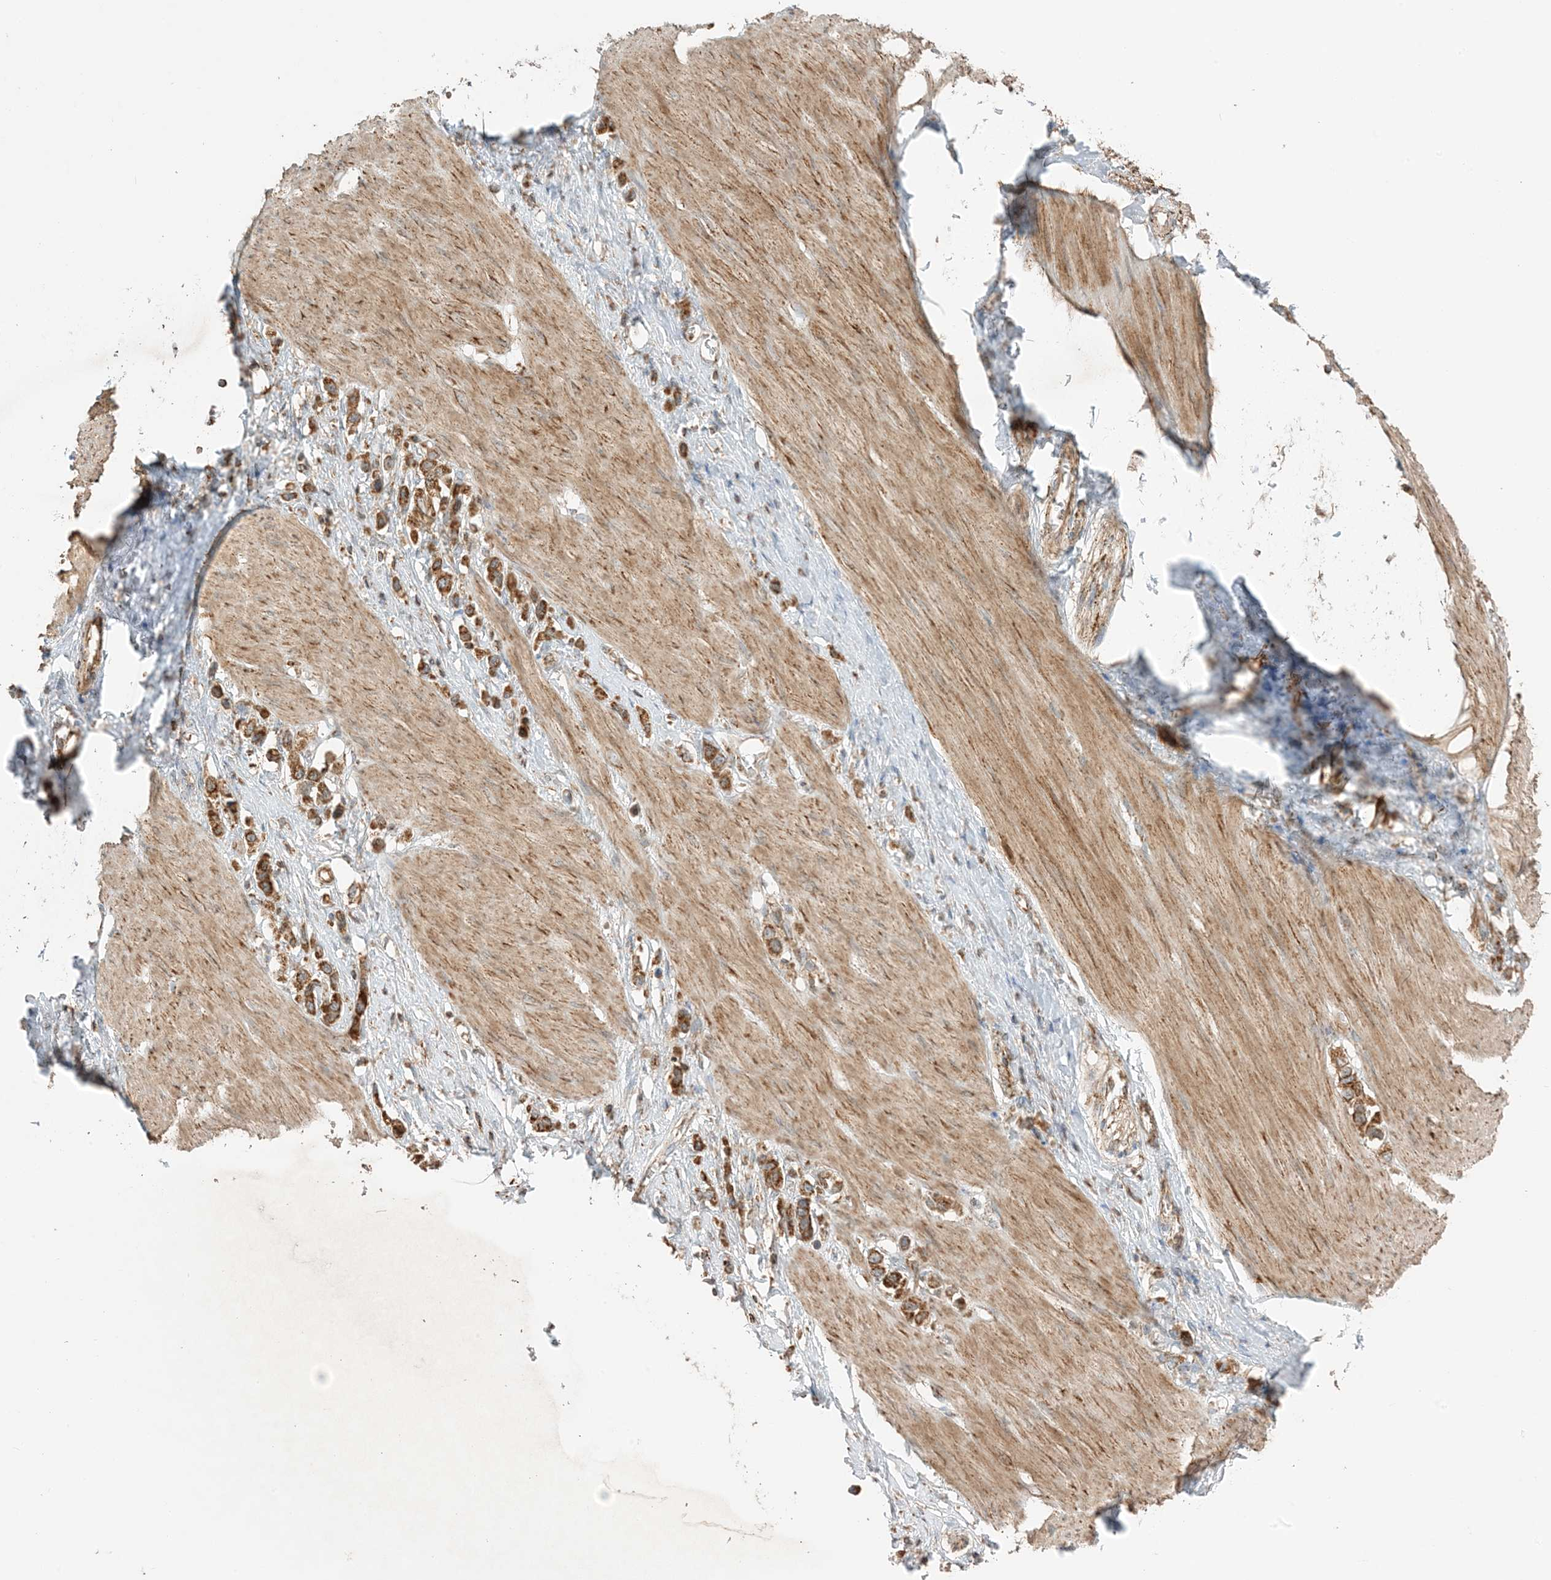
{"staining": {"intensity": "strong", "quantity": ">75%", "location": "cytoplasmic/membranous"}, "tissue": "stomach cancer", "cell_type": "Tumor cells", "image_type": "cancer", "snomed": [{"axis": "morphology", "description": "Adenocarcinoma, NOS"}, {"axis": "topography", "description": "Stomach"}], "caption": "Stomach cancer stained for a protein demonstrates strong cytoplasmic/membranous positivity in tumor cells.", "gene": "N4BP3", "patient": {"sex": "female", "age": 65}}